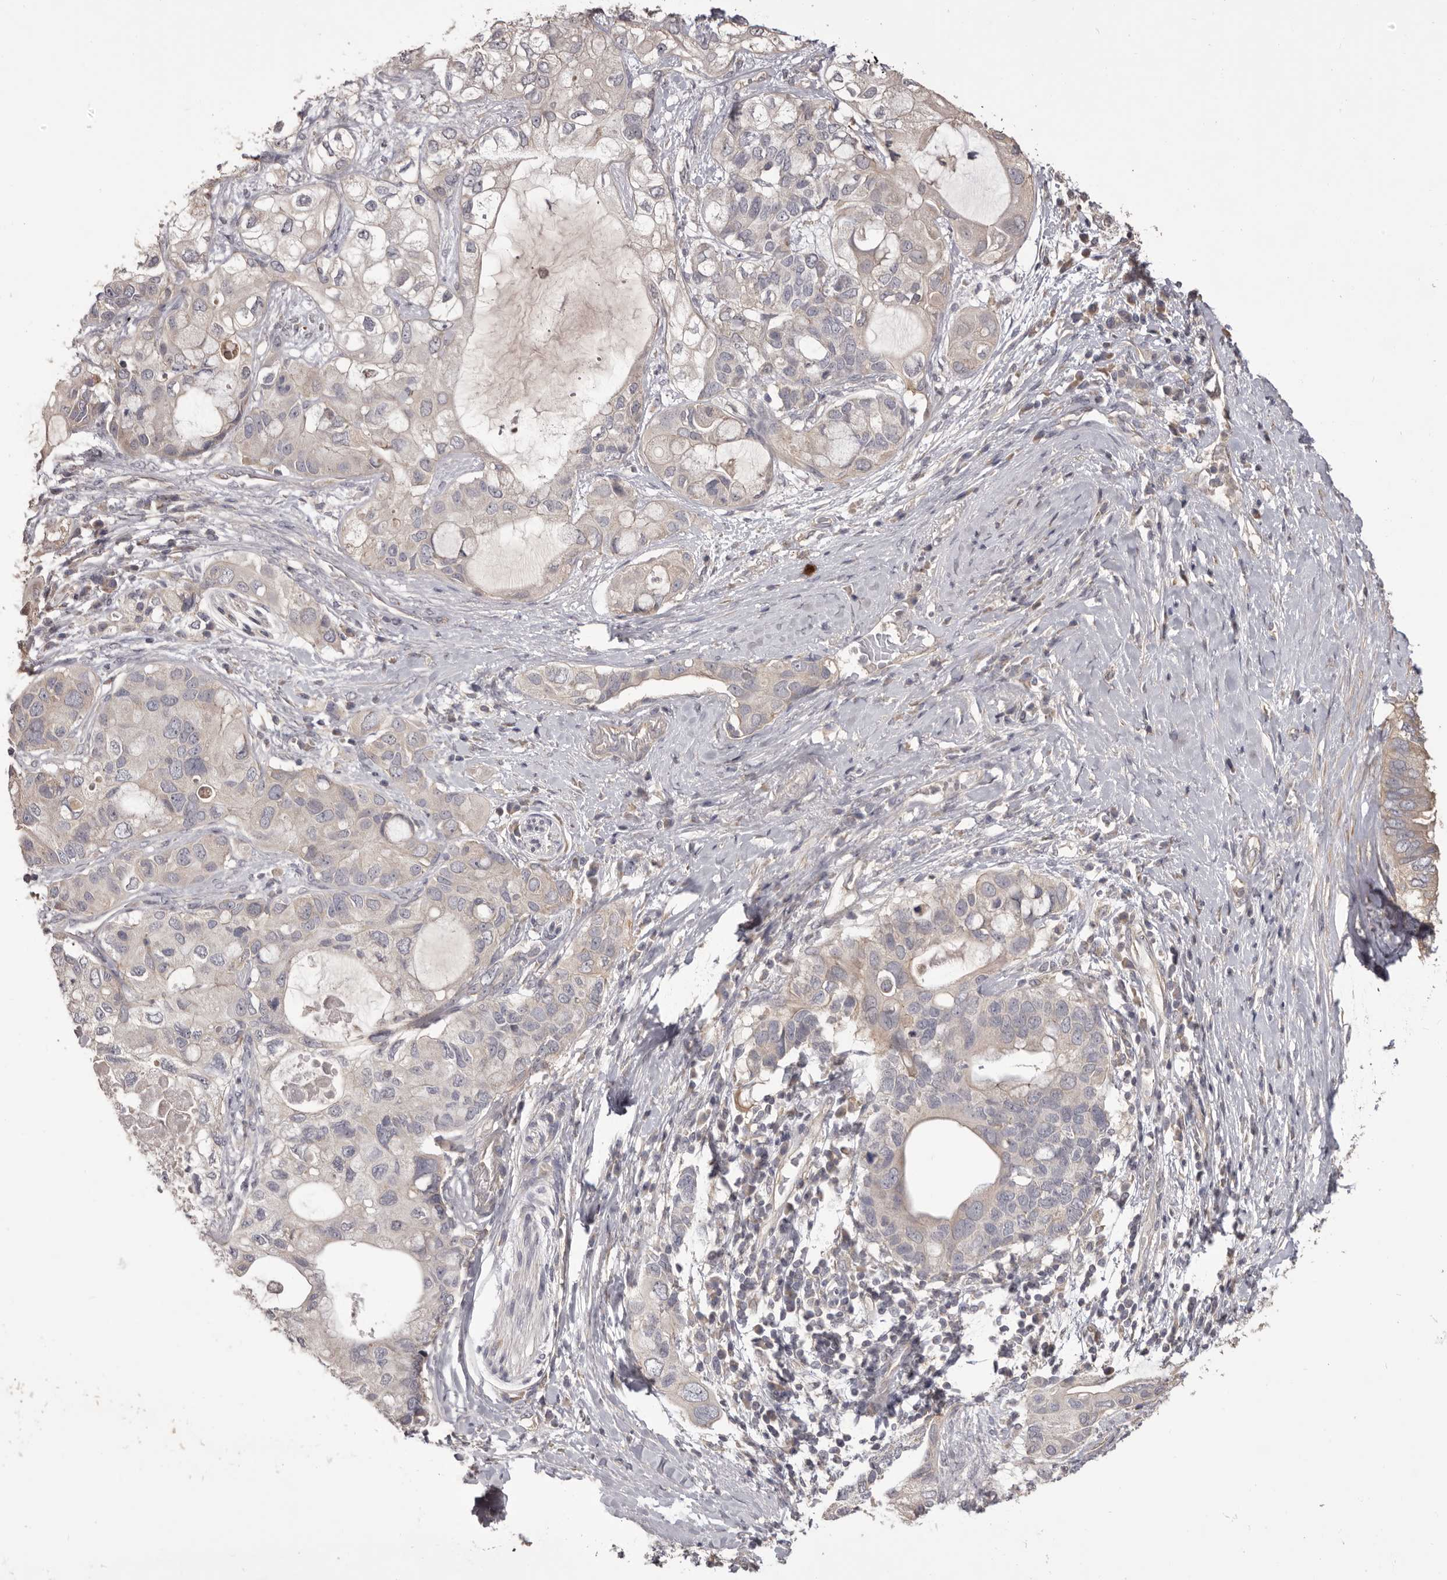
{"staining": {"intensity": "weak", "quantity": "<25%", "location": "cytoplasmic/membranous"}, "tissue": "pancreatic cancer", "cell_type": "Tumor cells", "image_type": "cancer", "snomed": [{"axis": "morphology", "description": "Adenocarcinoma, NOS"}, {"axis": "topography", "description": "Pancreas"}], "caption": "Tumor cells are negative for brown protein staining in adenocarcinoma (pancreatic).", "gene": "HRH1", "patient": {"sex": "female", "age": 56}}